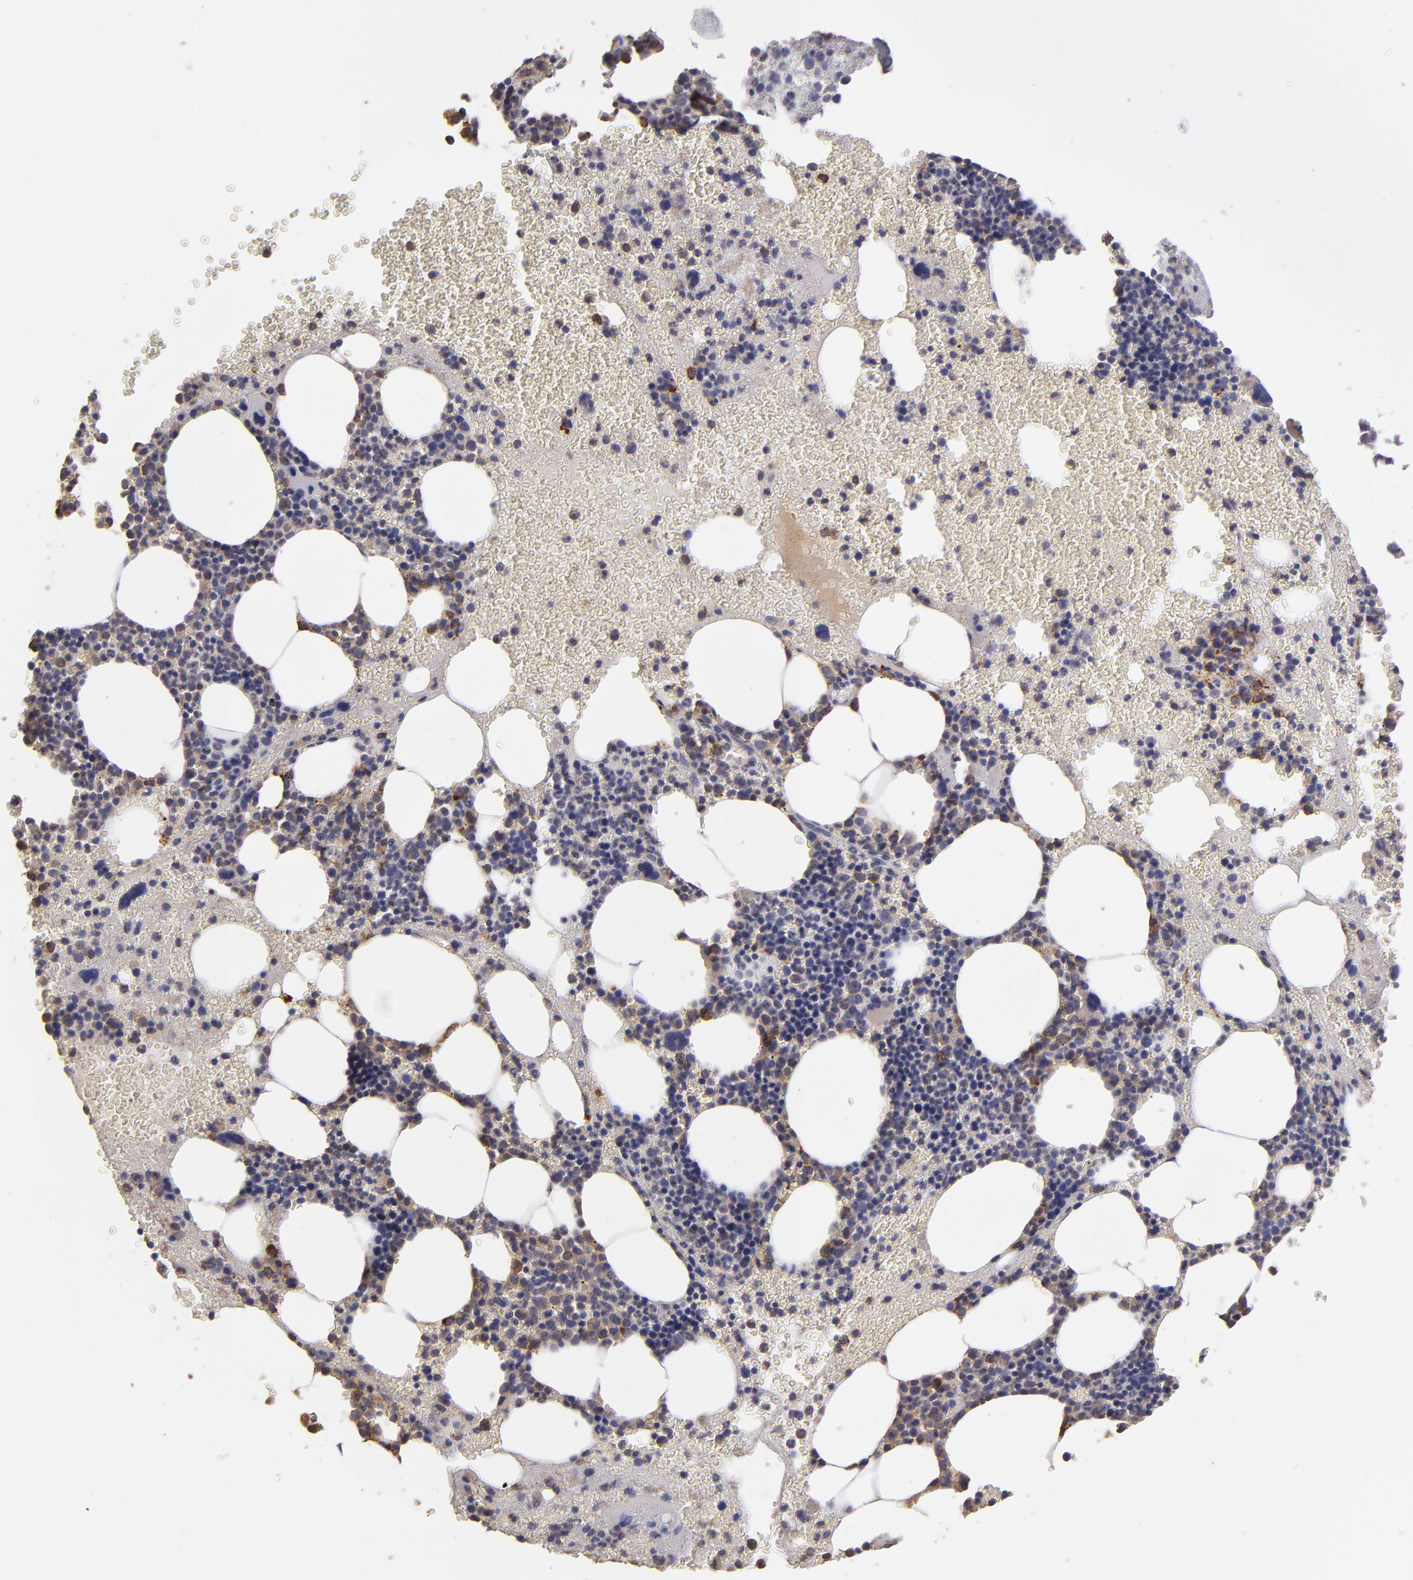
{"staining": {"intensity": "moderate", "quantity": "25%-75%", "location": "cytoplasmic/membranous"}, "tissue": "bone marrow", "cell_type": "Hematopoietic cells", "image_type": "normal", "snomed": [{"axis": "morphology", "description": "Normal tissue, NOS"}, {"axis": "topography", "description": "Bone marrow"}], "caption": "IHC photomicrograph of unremarkable human bone marrow stained for a protein (brown), which demonstrates medium levels of moderate cytoplasmic/membranous positivity in about 25%-75% of hematopoietic cells.", "gene": "CALR", "patient": {"sex": "male", "age": 82}}